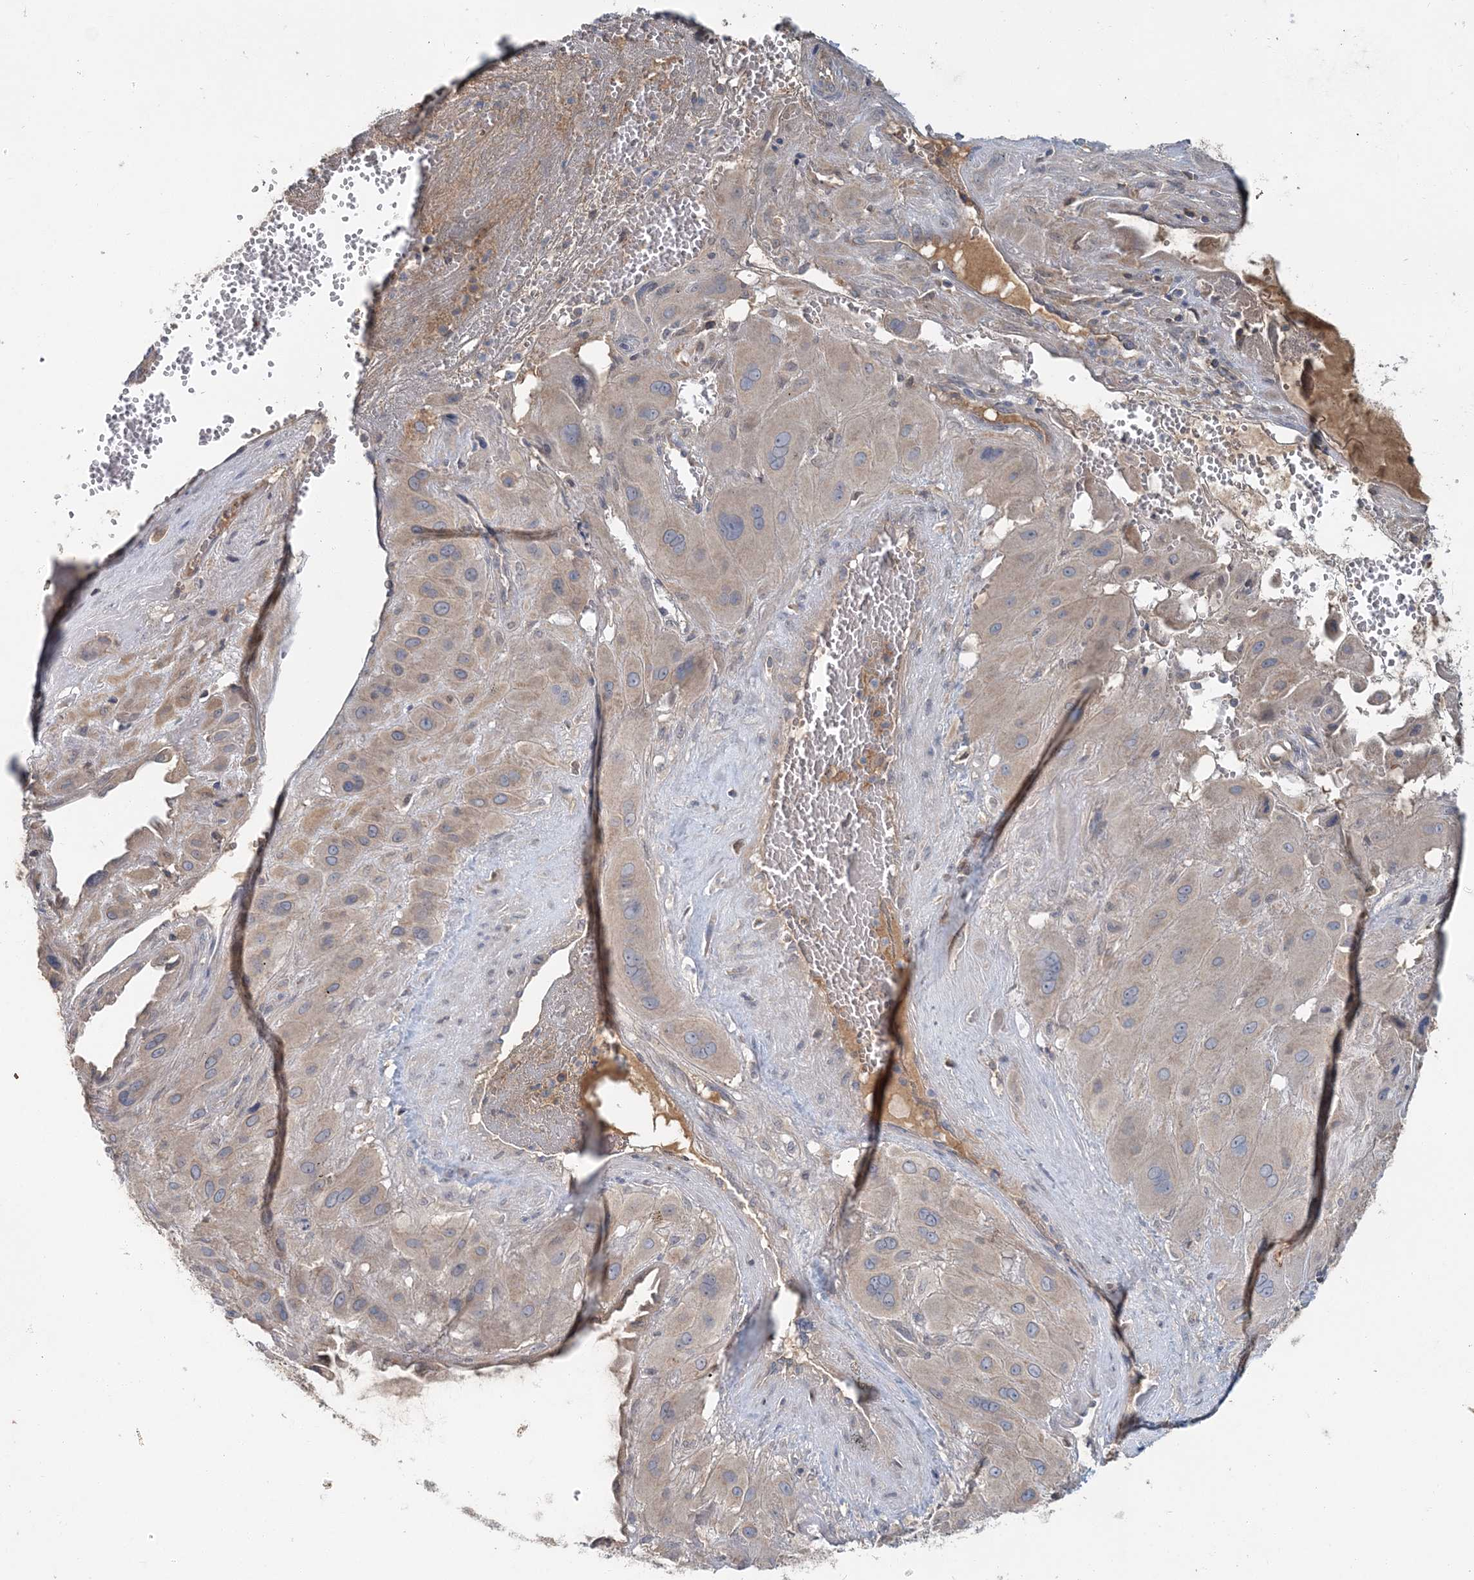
{"staining": {"intensity": "weak", "quantity": "<25%", "location": "cytoplasmic/membranous"}, "tissue": "cervical cancer", "cell_type": "Tumor cells", "image_type": "cancer", "snomed": [{"axis": "morphology", "description": "Squamous cell carcinoma, NOS"}, {"axis": "topography", "description": "Cervix"}], "caption": "Immunohistochemical staining of cervical cancer (squamous cell carcinoma) displays no significant expression in tumor cells.", "gene": "RNF25", "patient": {"sex": "female", "age": 34}}